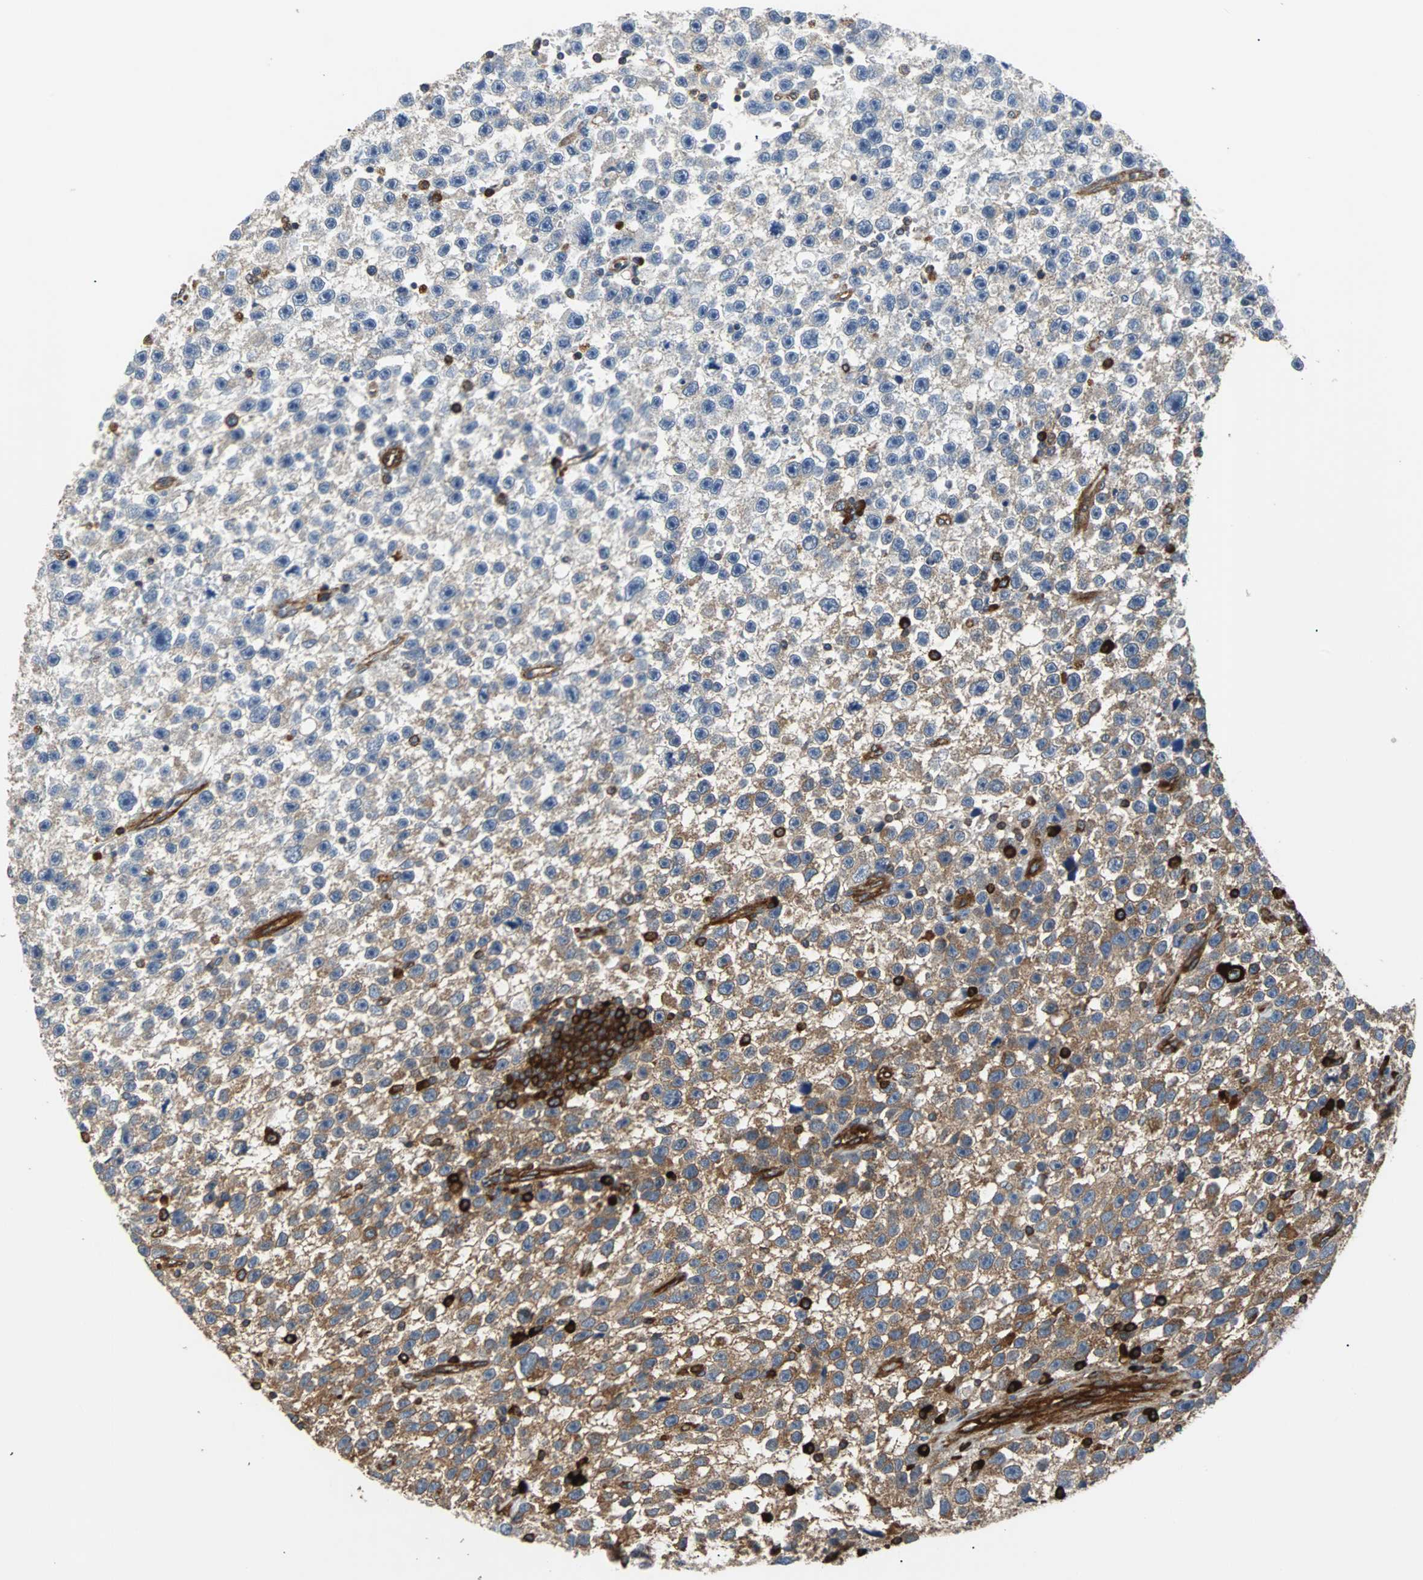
{"staining": {"intensity": "weak", "quantity": ">75%", "location": "cytoplasmic/membranous"}, "tissue": "testis cancer", "cell_type": "Tumor cells", "image_type": "cancer", "snomed": [{"axis": "morphology", "description": "Seminoma, NOS"}, {"axis": "topography", "description": "Testis"}], "caption": "Immunohistochemistry staining of testis cancer (seminoma), which shows low levels of weak cytoplasmic/membranous staining in about >75% of tumor cells indicating weak cytoplasmic/membranous protein staining. The staining was performed using DAB (3,3'-diaminobenzidine) (brown) for protein detection and nuclei were counterstained in hematoxylin (blue).", "gene": "PLCG2", "patient": {"sex": "male", "age": 33}}